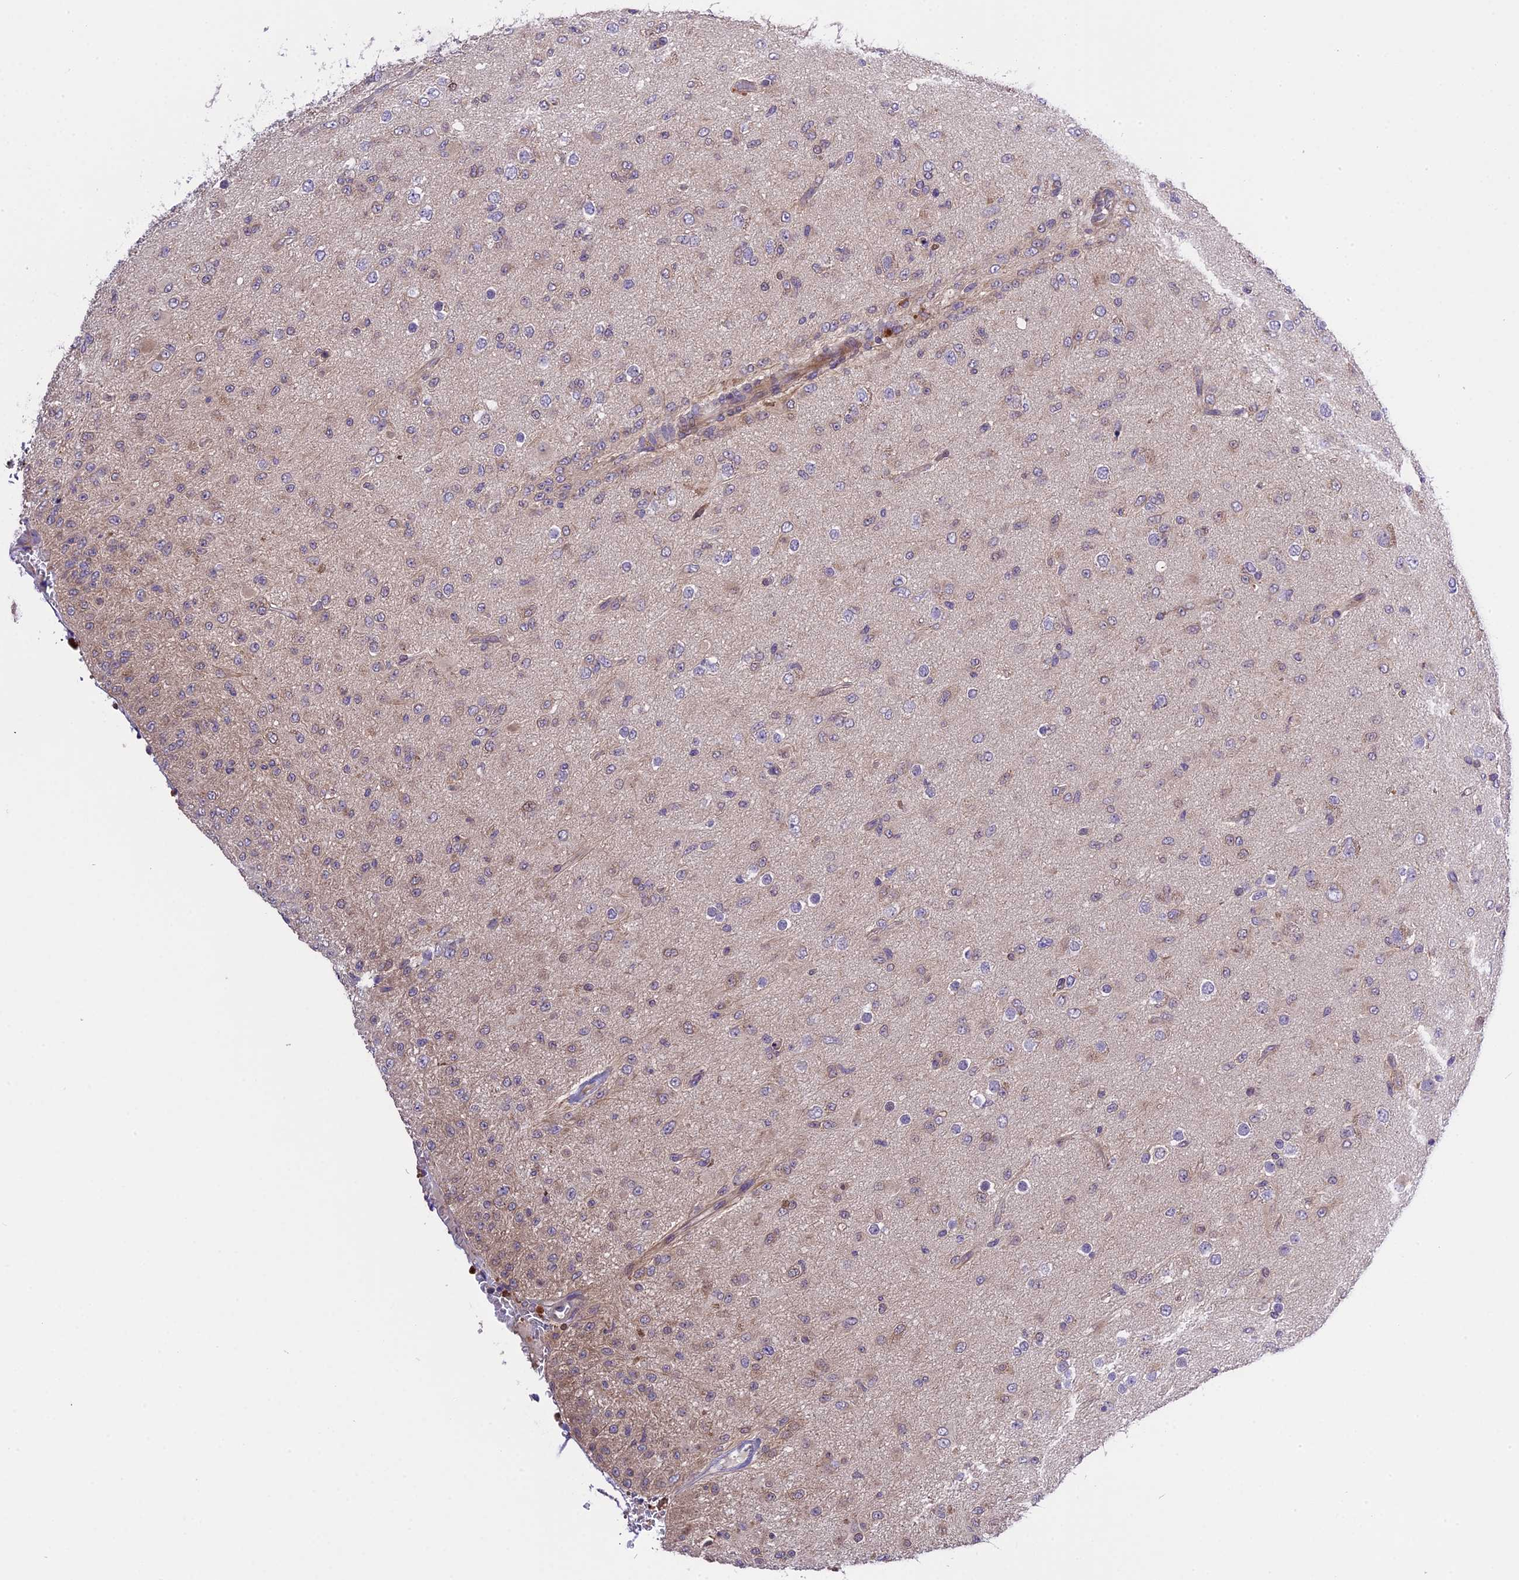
{"staining": {"intensity": "weak", "quantity": "<25%", "location": "cytoplasmic/membranous"}, "tissue": "glioma", "cell_type": "Tumor cells", "image_type": "cancer", "snomed": [{"axis": "morphology", "description": "Glioma, malignant, Low grade"}, {"axis": "topography", "description": "Brain"}], "caption": "Human glioma stained for a protein using IHC displays no positivity in tumor cells.", "gene": "ABCC10", "patient": {"sex": "male", "age": 65}}